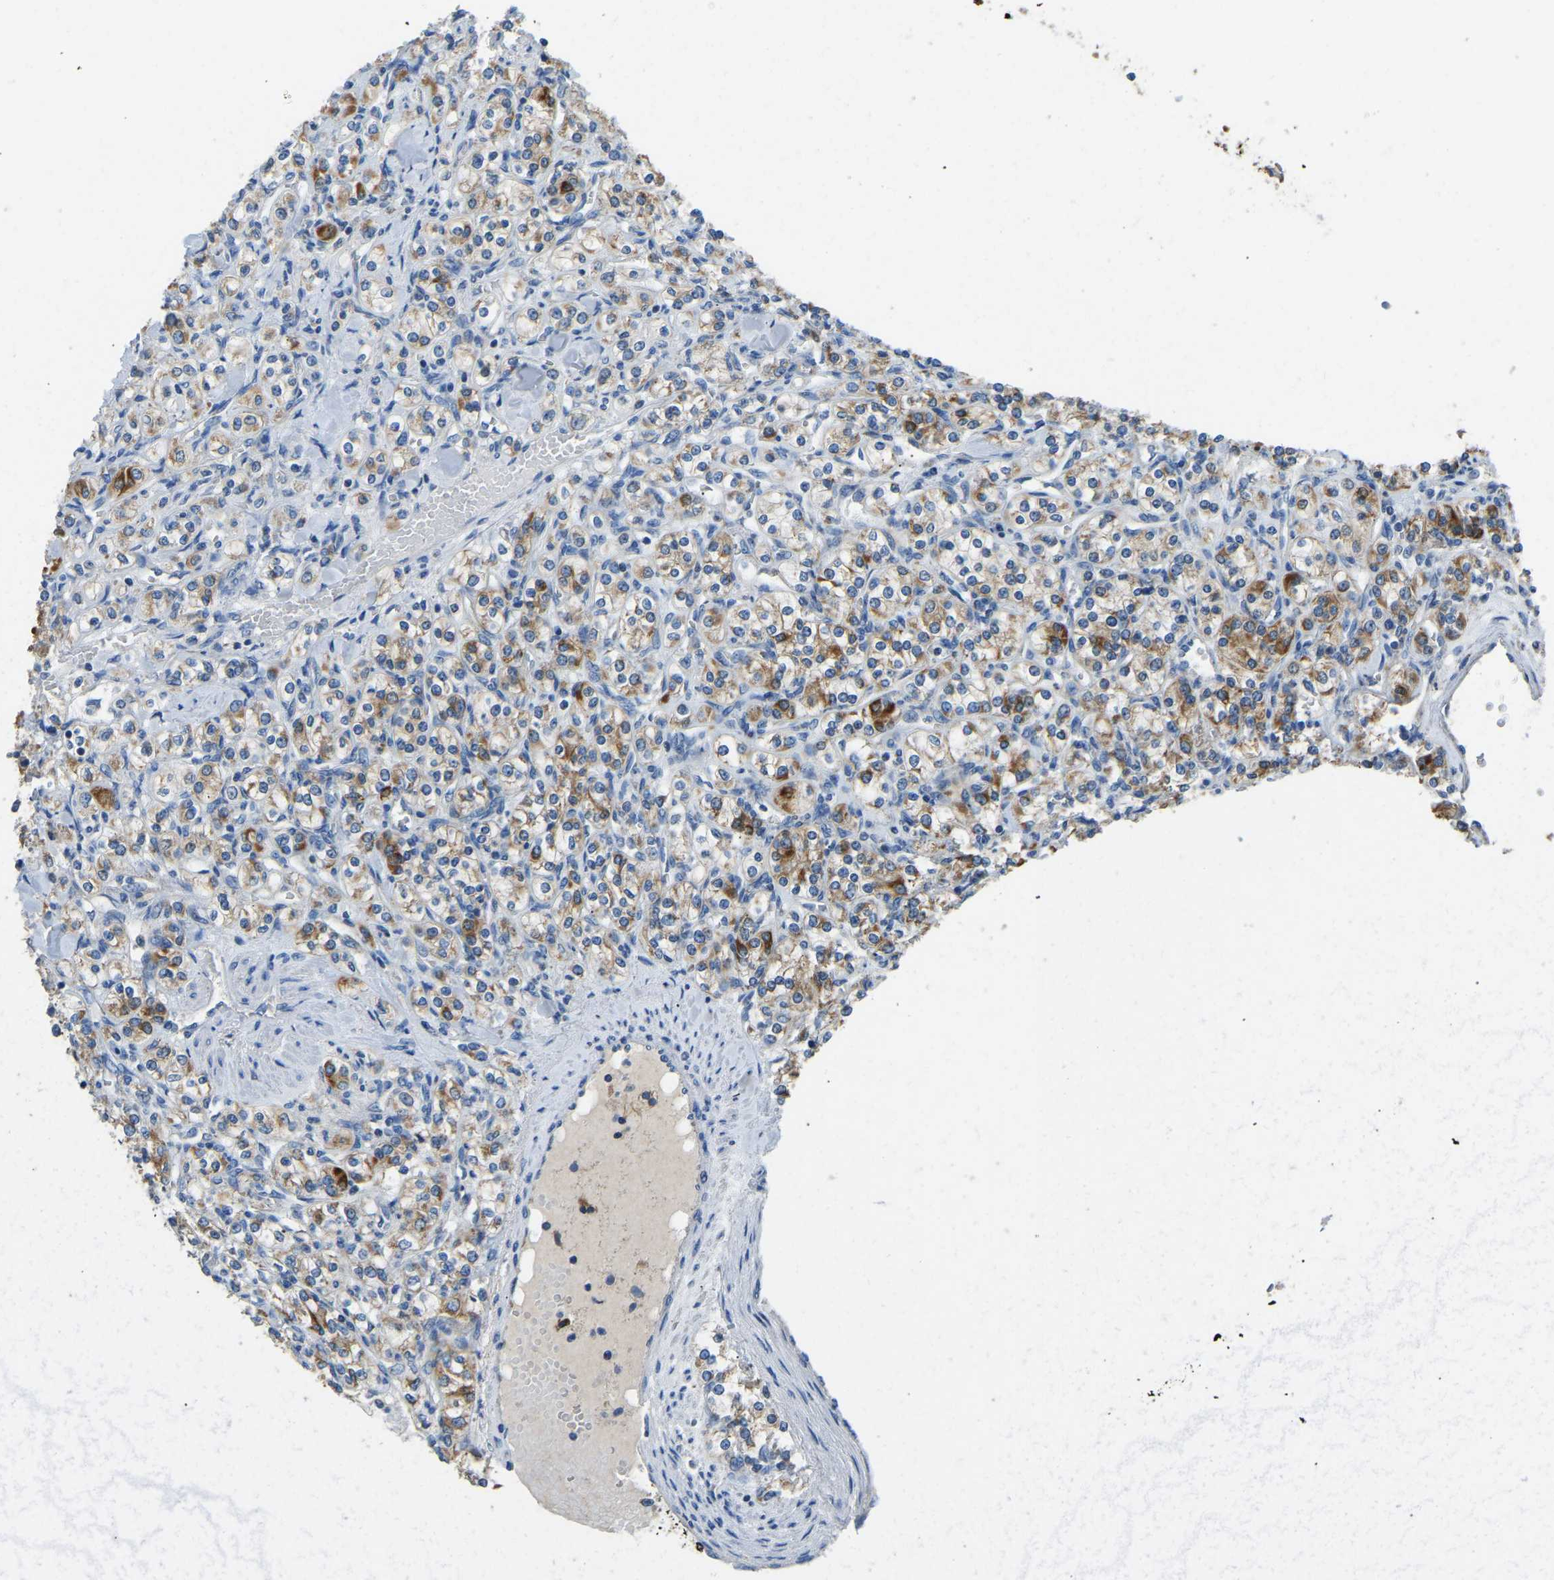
{"staining": {"intensity": "moderate", "quantity": ">75%", "location": "cytoplasmic/membranous"}, "tissue": "renal cancer", "cell_type": "Tumor cells", "image_type": "cancer", "snomed": [{"axis": "morphology", "description": "Adenocarcinoma, NOS"}, {"axis": "topography", "description": "Kidney"}], "caption": "A micrograph of human adenocarcinoma (renal) stained for a protein demonstrates moderate cytoplasmic/membranous brown staining in tumor cells.", "gene": "ZNF200", "patient": {"sex": "male", "age": 77}}